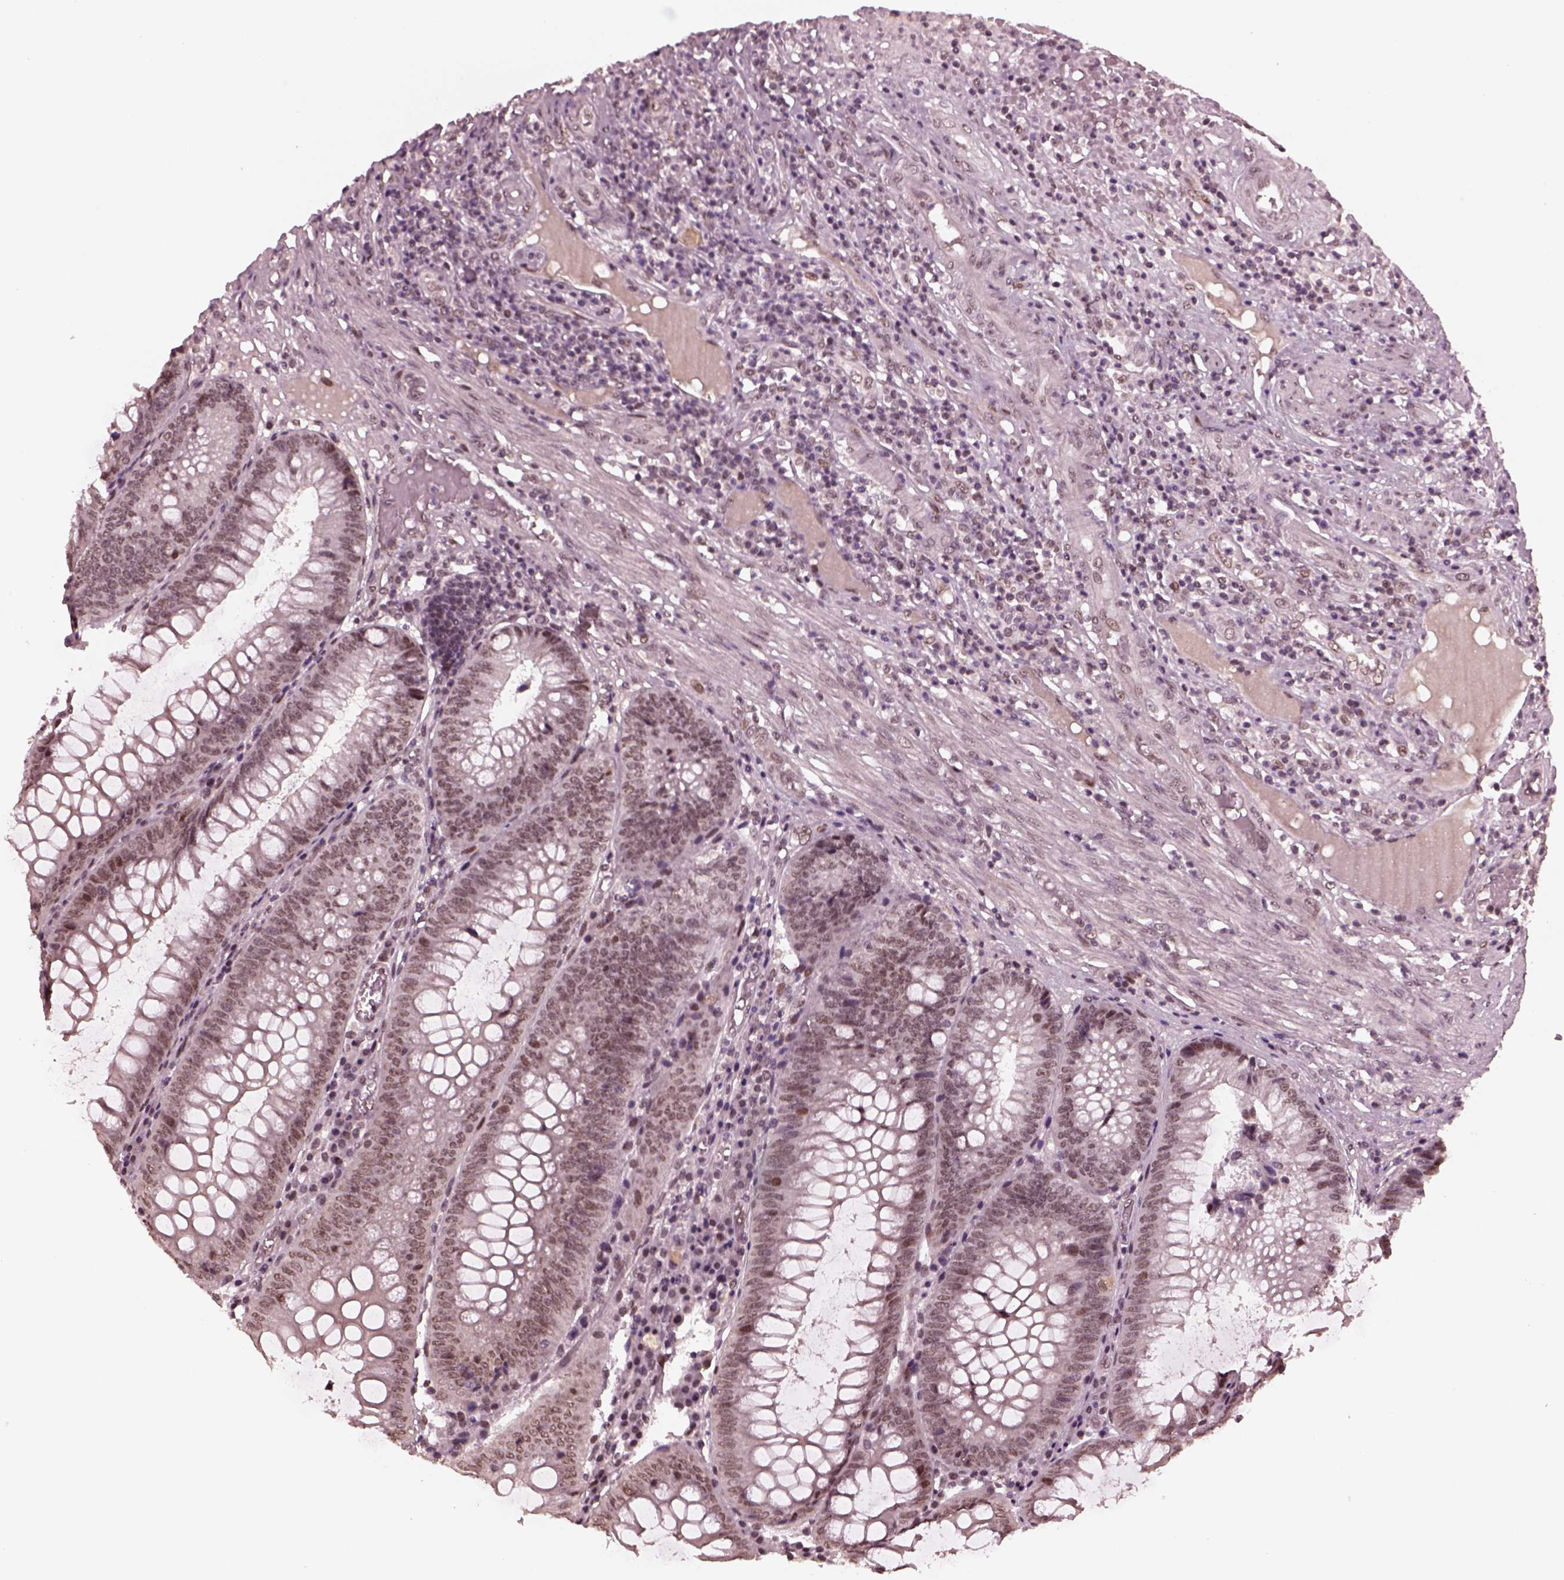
{"staining": {"intensity": "moderate", "quantity": "25%-75%", "location": "nuclear"}, "tissue": "appendix", "cell_type": "Glandular cells", "image_type": "normal", "snomed": [{"axis": "morphology", "description": "Normal tissue, NOS"}, {"axis": "morphology", "description": "Inflammation, NOS"}, {"axis": "topography", "description": "Appendix"}], "caption": "Appendix stained with DAB immunohistochemistry displays medium levels of moderate nuclear expression in approximately 25%-75% of glandular cells.", "gene": "NAP1L5", "patient": {"sex": "male", "age": 16}}